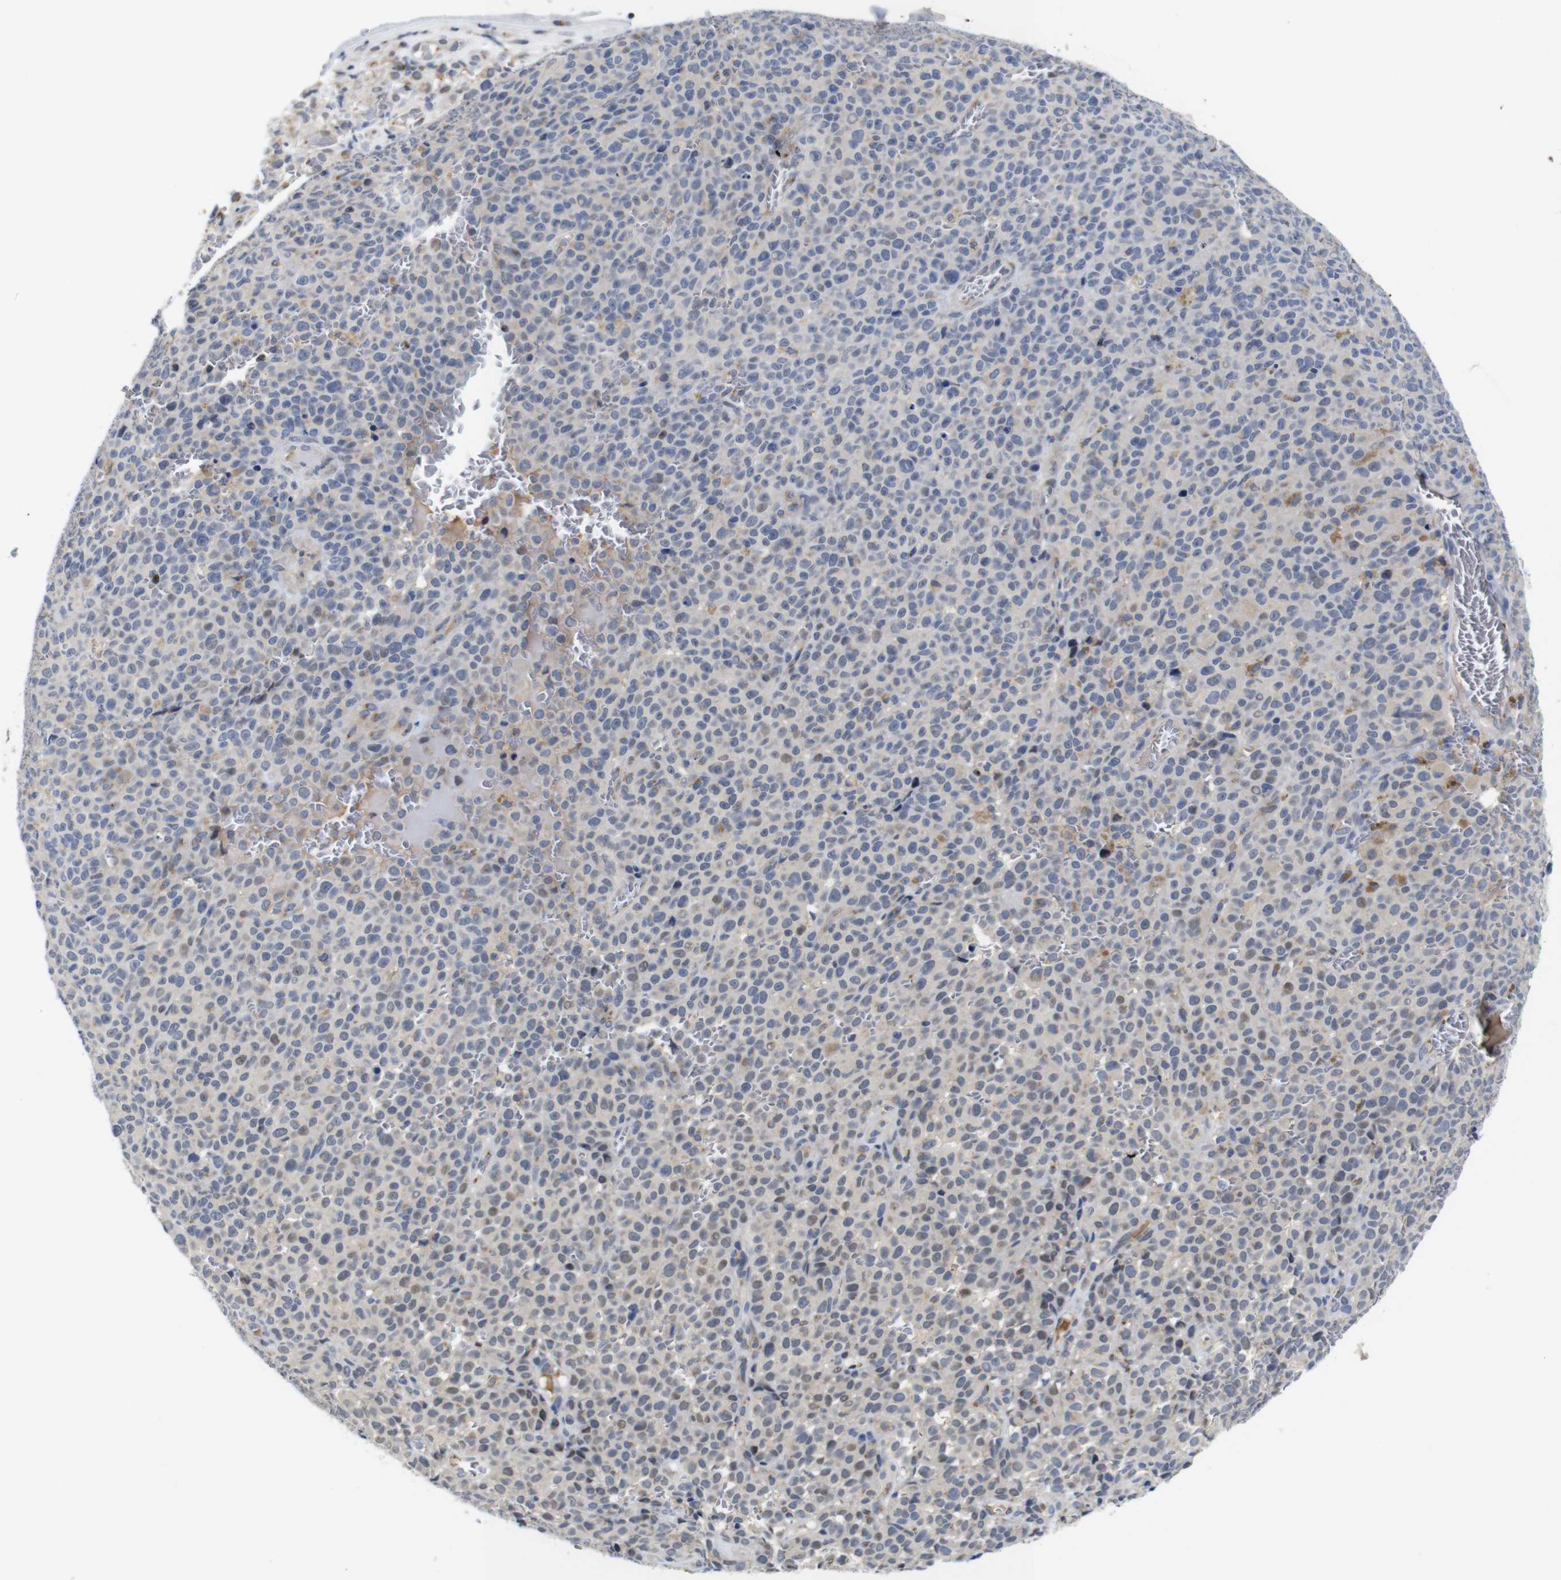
{"staining": {"intensity": "weak", "quantity": "<25%", "location": "nuclear"}, "tissue": "melanoma", "cell_type": "Tumor cells", "image_type": "cancer", "snomed": [{"axis": "morphology", "description": "Malignant melanoma, NOS"}, {"axis": "topography", "description": "Skin"}], "caption": "Image shows no significant protein positivity in tumor cells of malignant melanoma. (DAB (3,3'-diaminobenzidine) IHC visualized using brightfield microscopy, high magnification).", "gene": "FURIN", "patient": {"sex": "female", "age": 82}}